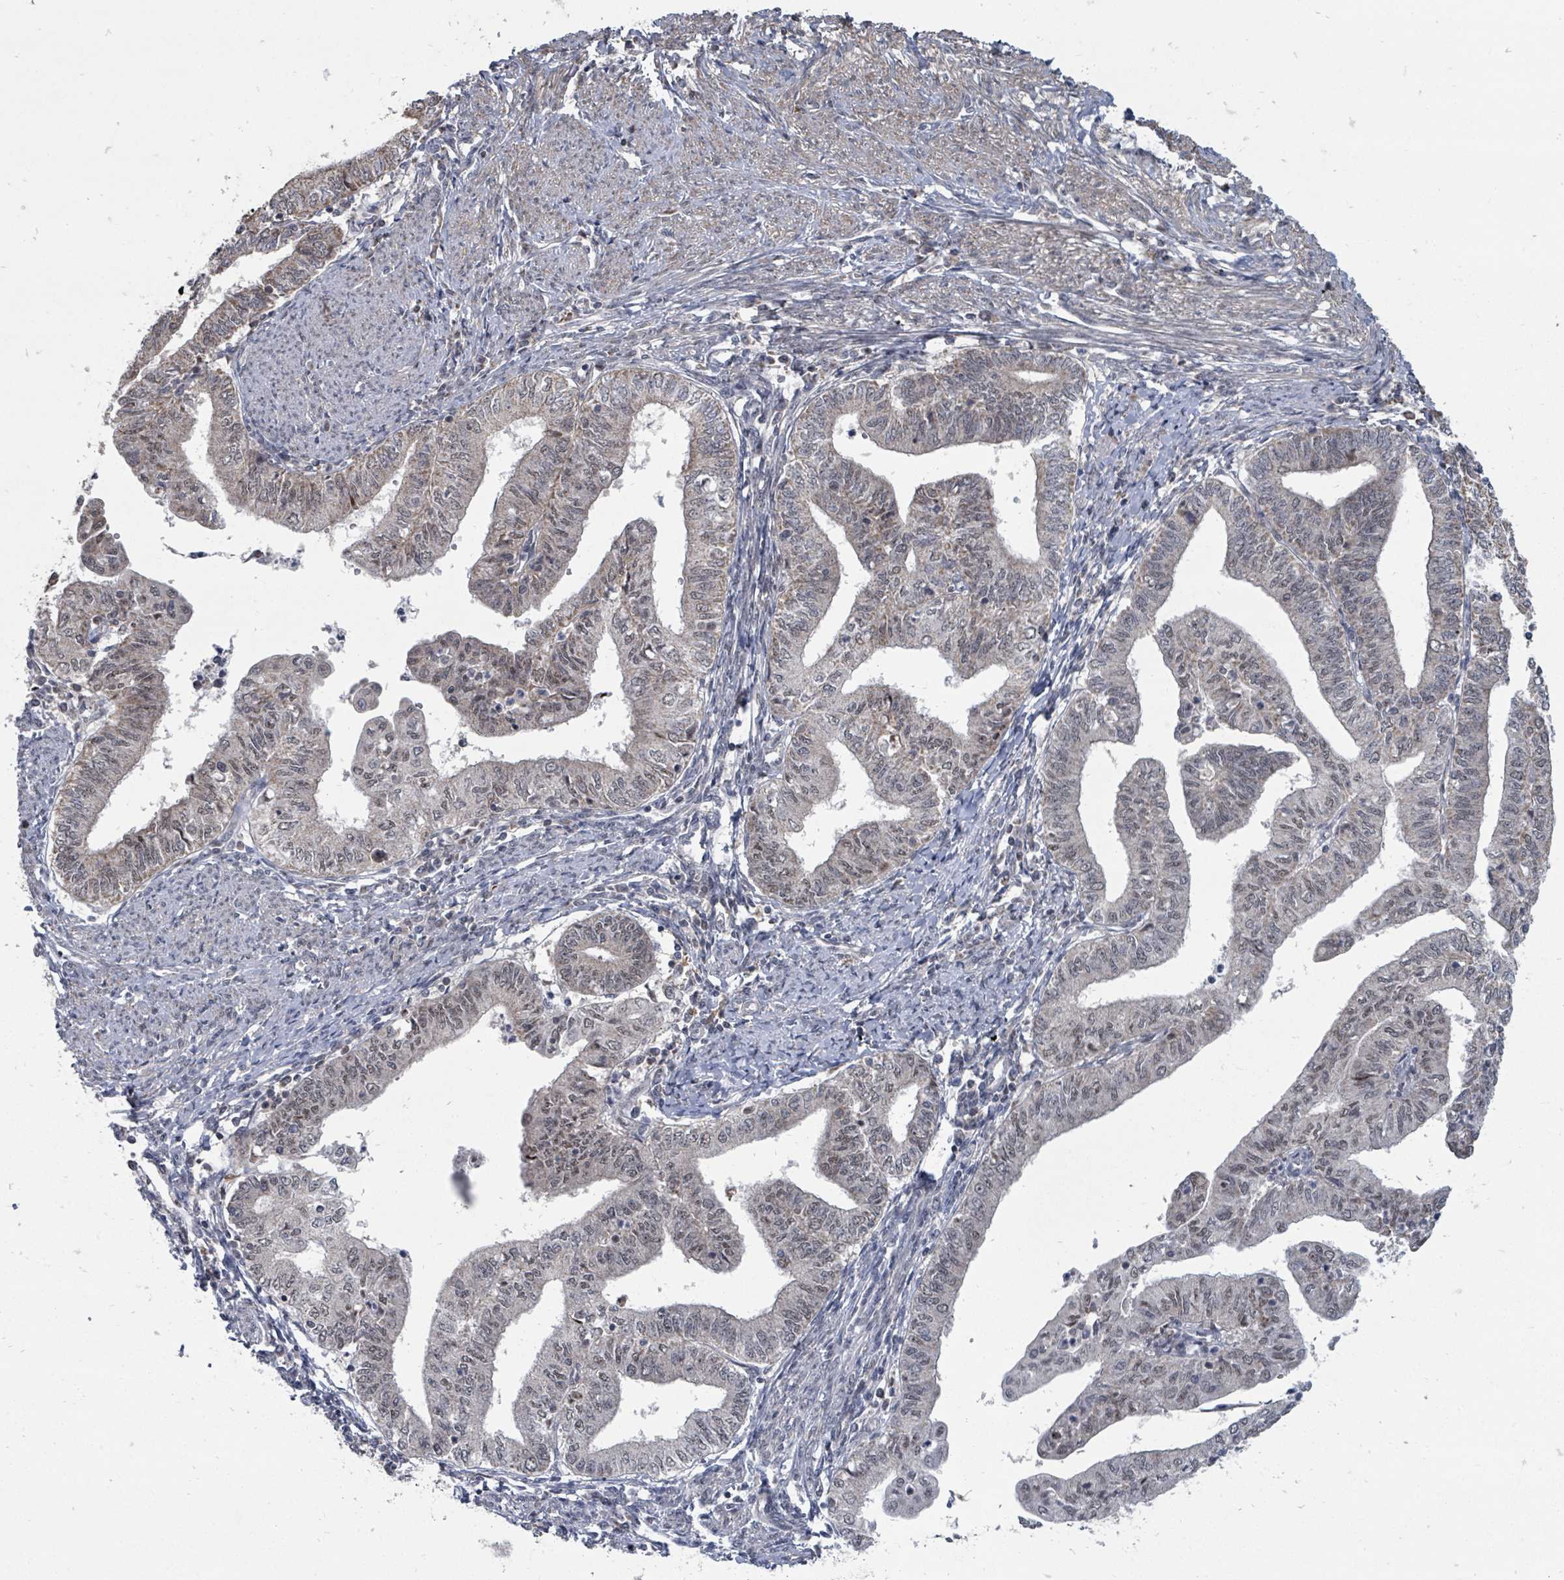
{"staining": {"intensity": "weak", "quantity": "25%-75%", "location": "nuclear"}, "tissue": "endometrial cancer", "cell_type": "Tumor cells", "image_type": "cancer", "snomed": [{"axis": "morphology", "description": "Adenocarcinoma, NOS"}, {"axis": "topography", "description": "Endometrium"}], "caption": "Immunohistochemical staining of adenocarcinoma (endometrial) demonstrates weak nuclear protein expression in about 25%-75% of tumor cells.", "gene": "MAGOHB", "patient": {"sex": "female", "age": 66}}